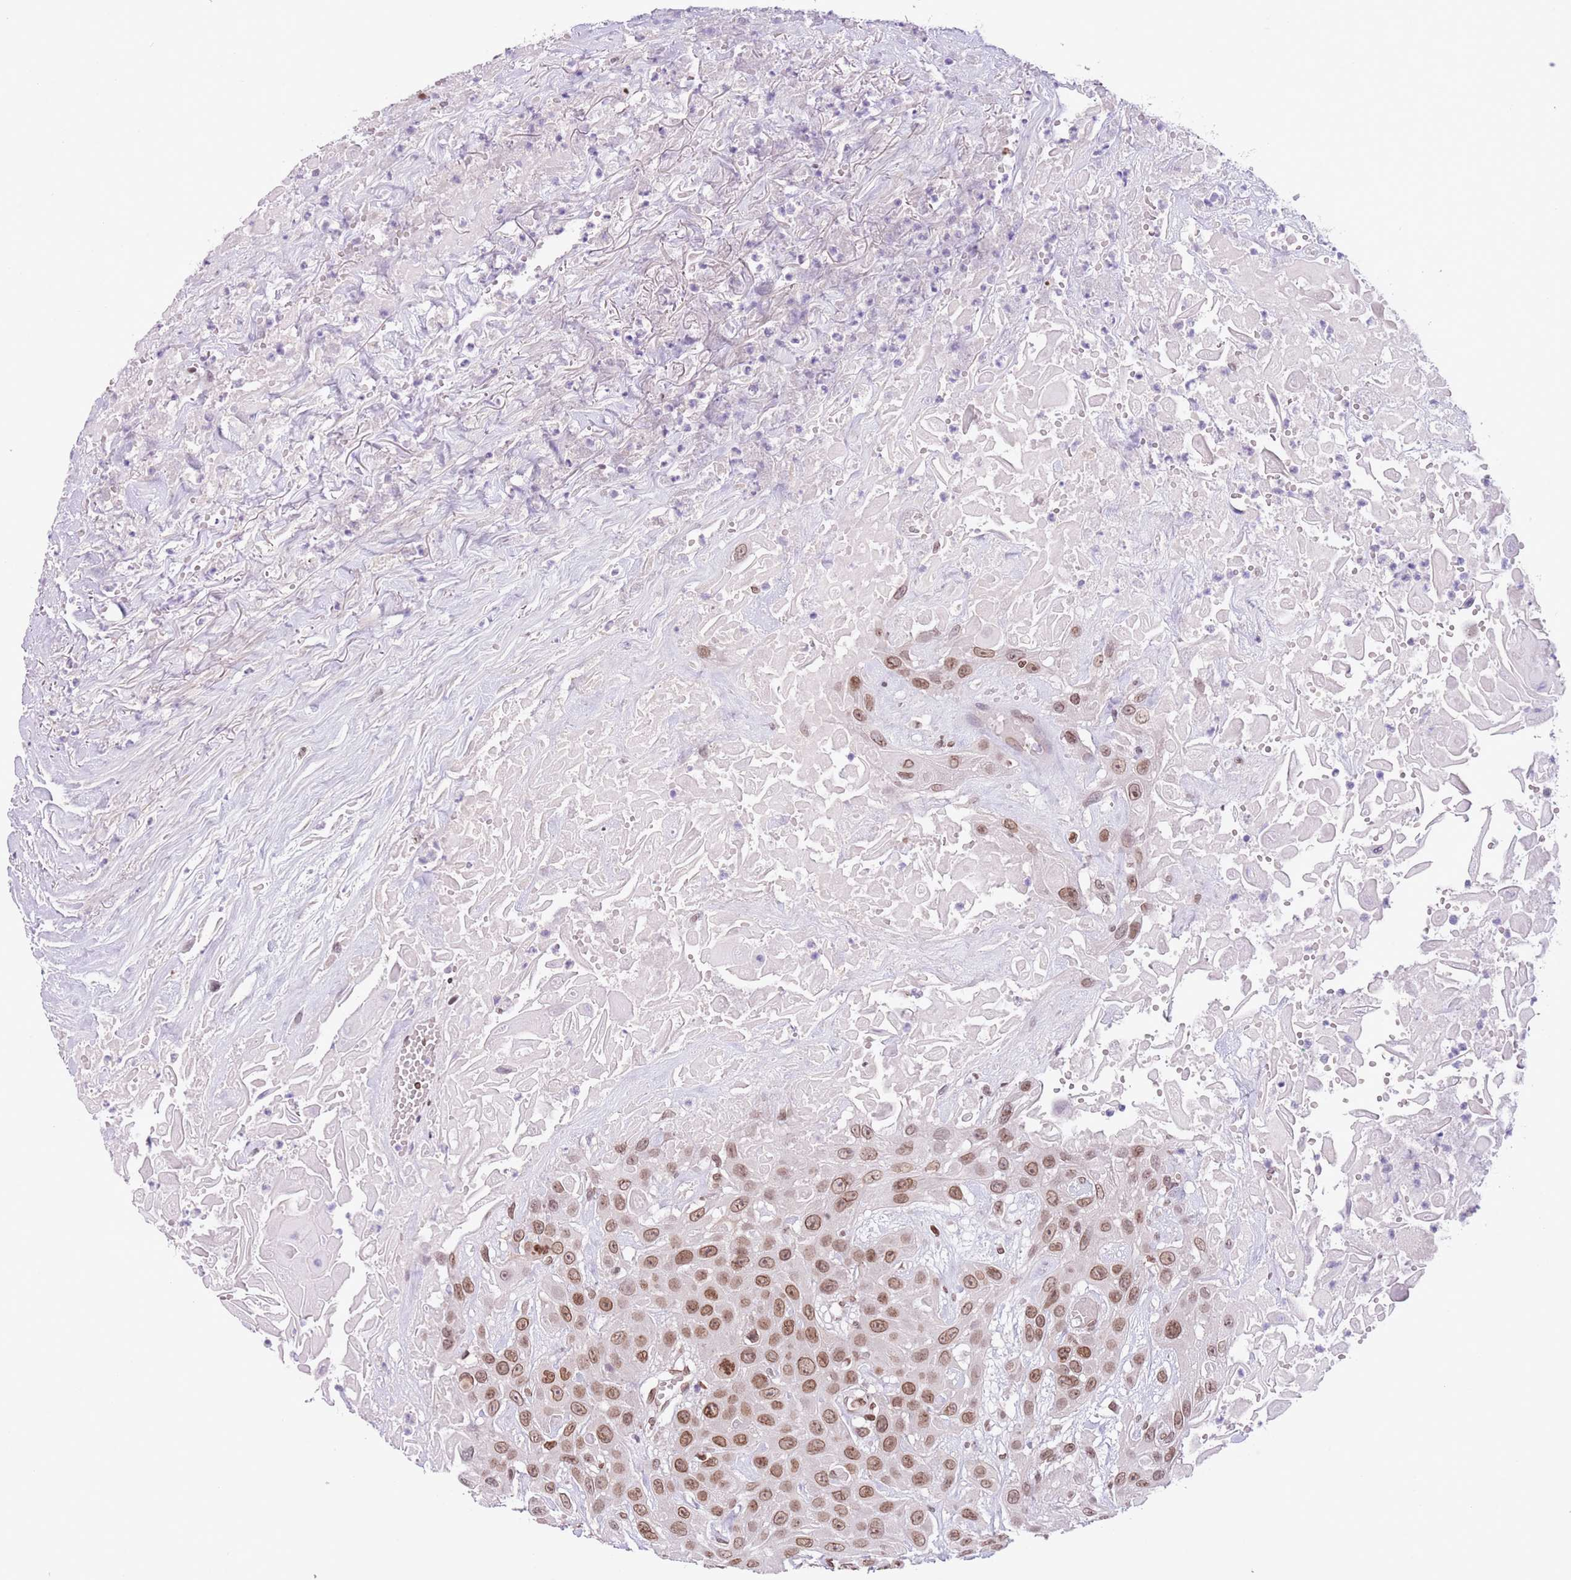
{"staining": {"intensity": "moderate", "quantity": ">75%", "location": "cytoplasmic/membranous,nuclear"}, "tissue": "head and neck cancer", "cell_type": "Tumor cells", "image_type": "cancer", "snomed": [{"axis": "morphology", "description": "Squamous cell carcinoma, NOS"}, {"axis": "topography", "description": "Head-Neck"}], "caption": "Squamous cell carcinoma (head and neck) stained for a protein (brown) exhibits moderate cytoplasmic/membranous and nuclear positive expression in about >75% of tumor cells.", "gene": "ZGLP1", "patient": {"sex": "male", "age": 81}}